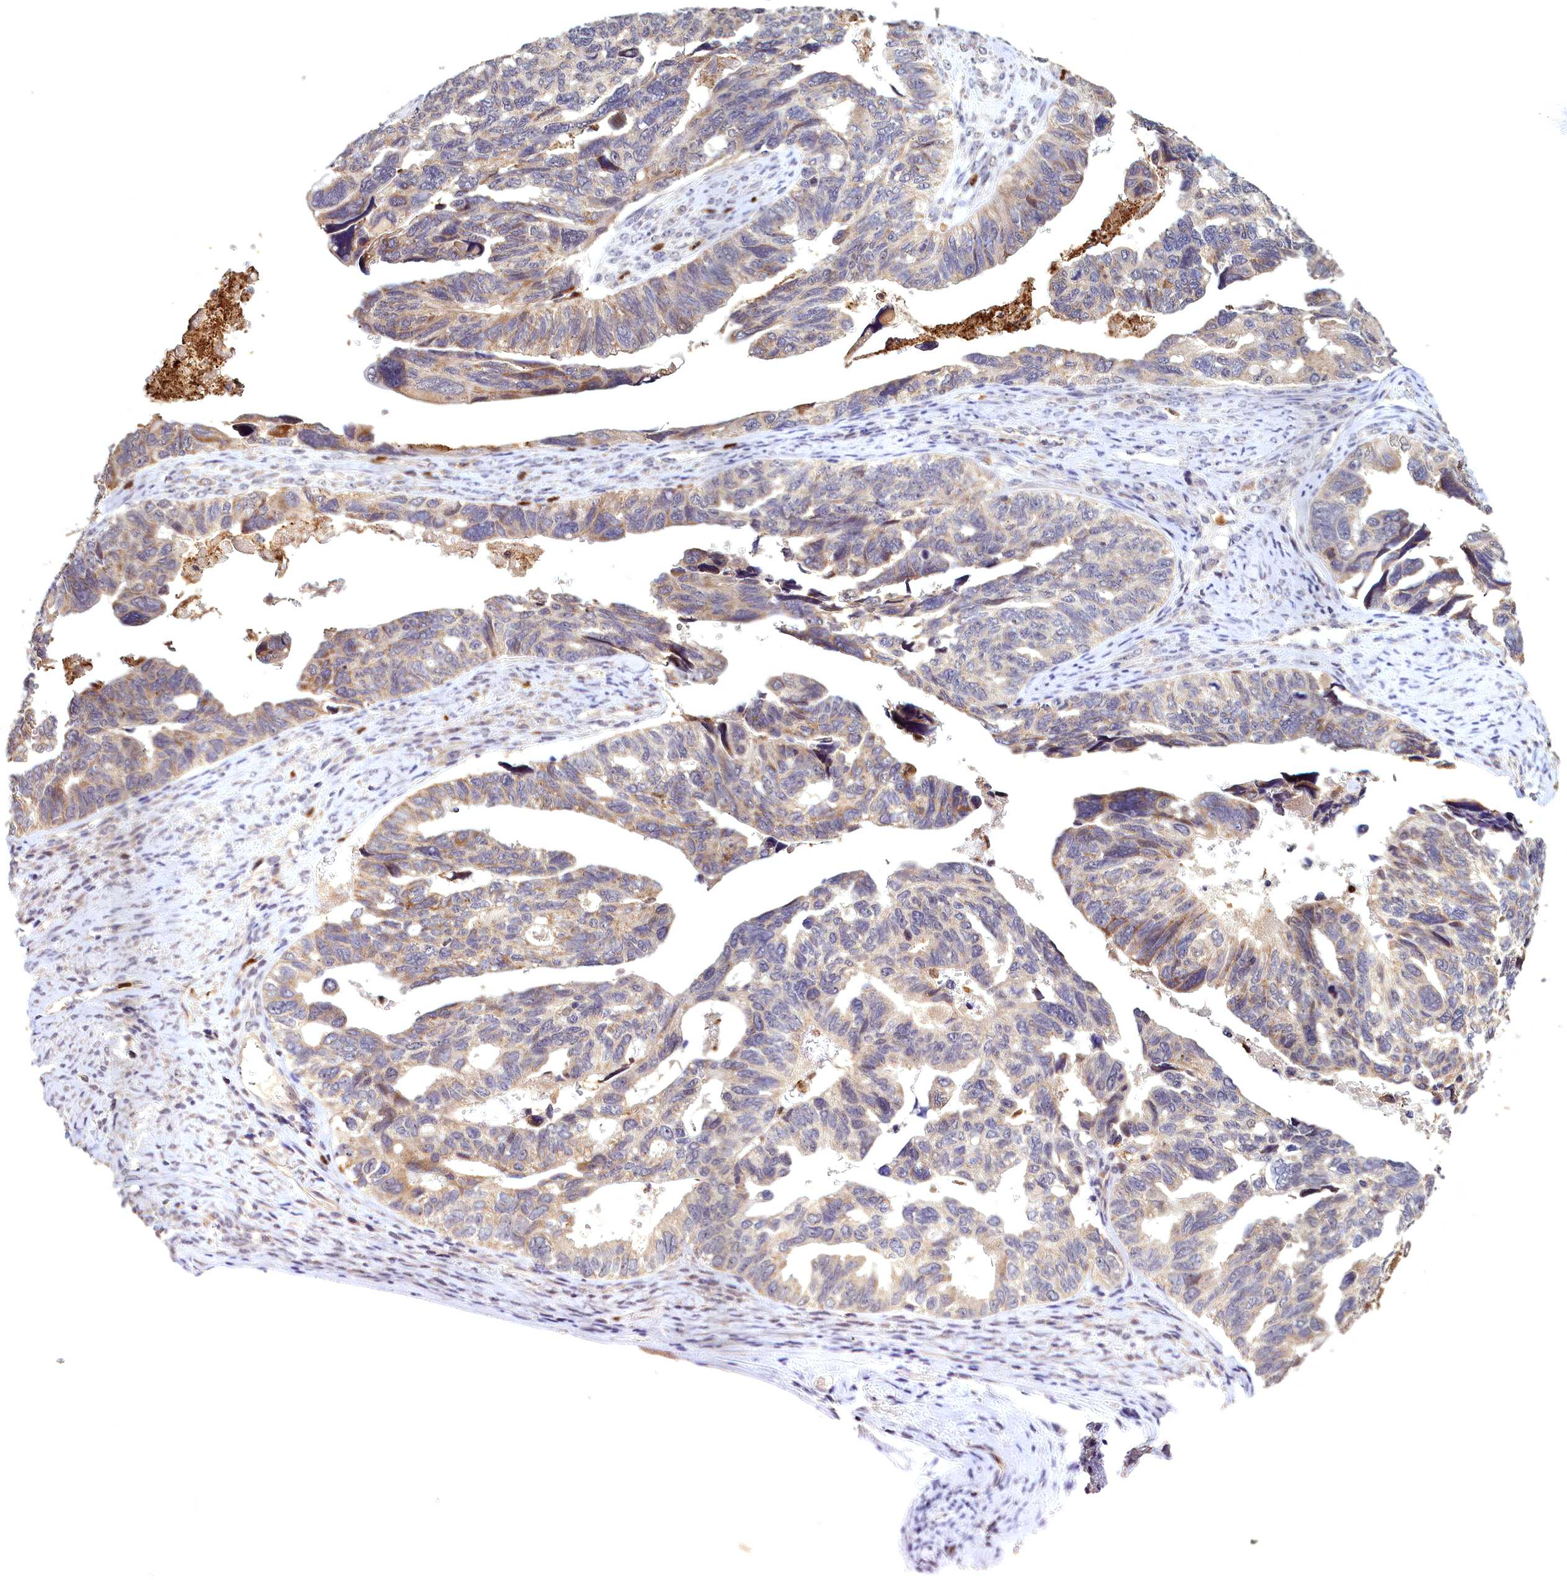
{"staining": {"intensity": "moderate", "quantity": "25%-75%", "location": "cytoplasmic/membranous"}, "tissue": "ovarian cancer", "cell_type": "Tumor cells", "image_type": "cancer", "snomed": [{"axis": "morphology", "description": "Cystadenocarcinoma, serous, NOS"}, {"axis": "topography", "description": "Ovary"}], "caption": "A micrograph of ovarian cancer (serous cystadenocarcinoma) stained for a protein displays moderate cytoplasmic/membranous brown staining in tumor cells. (DAB IHC, brown staining for protein, blue staining for nuclei).", "gene": "EPB41L4B", "patient": {"sex": "female", "age": 79}}